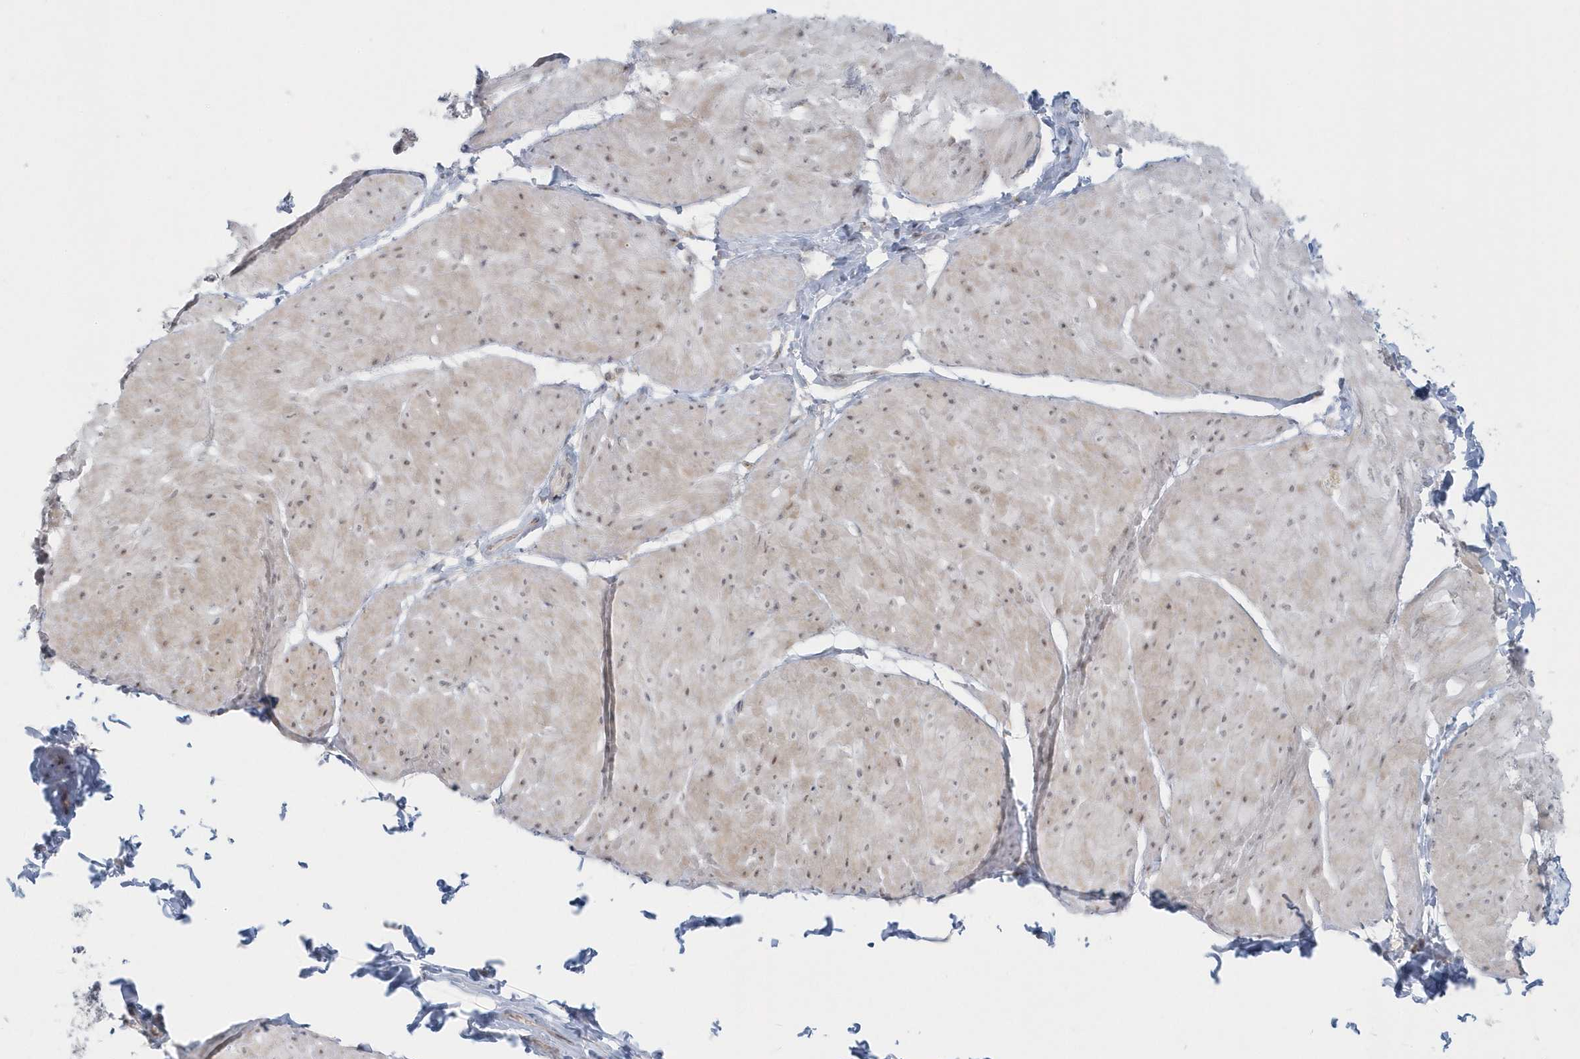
{"staining": {"intensity": "weak", "quantity": "25%-75%", "location": "cytoplasmic/membranous"}, "tissue": "smooth muscle", "cell_type": "Smooth muscle cells", "image_type": "normal", "snomed": [{"axis": "morphology", "description": "Urothelial carcinoma, High grade"}, {"axis": "topography", "description": "Urinary bladder"}], "caption": "Smooth muscle cells reveal low levels of weak cytoplasmic/membranous staining in about 25%-75% of cells in benign human smooth muscle. The staining was performed using DAB (3,3'-diaminobenzidine), with brown indicating positive protein expression. Nuclei are stained blue with hematoxylin.", "gene": "BLTP3A", "patient": {"sex": "male", "age": 46}}